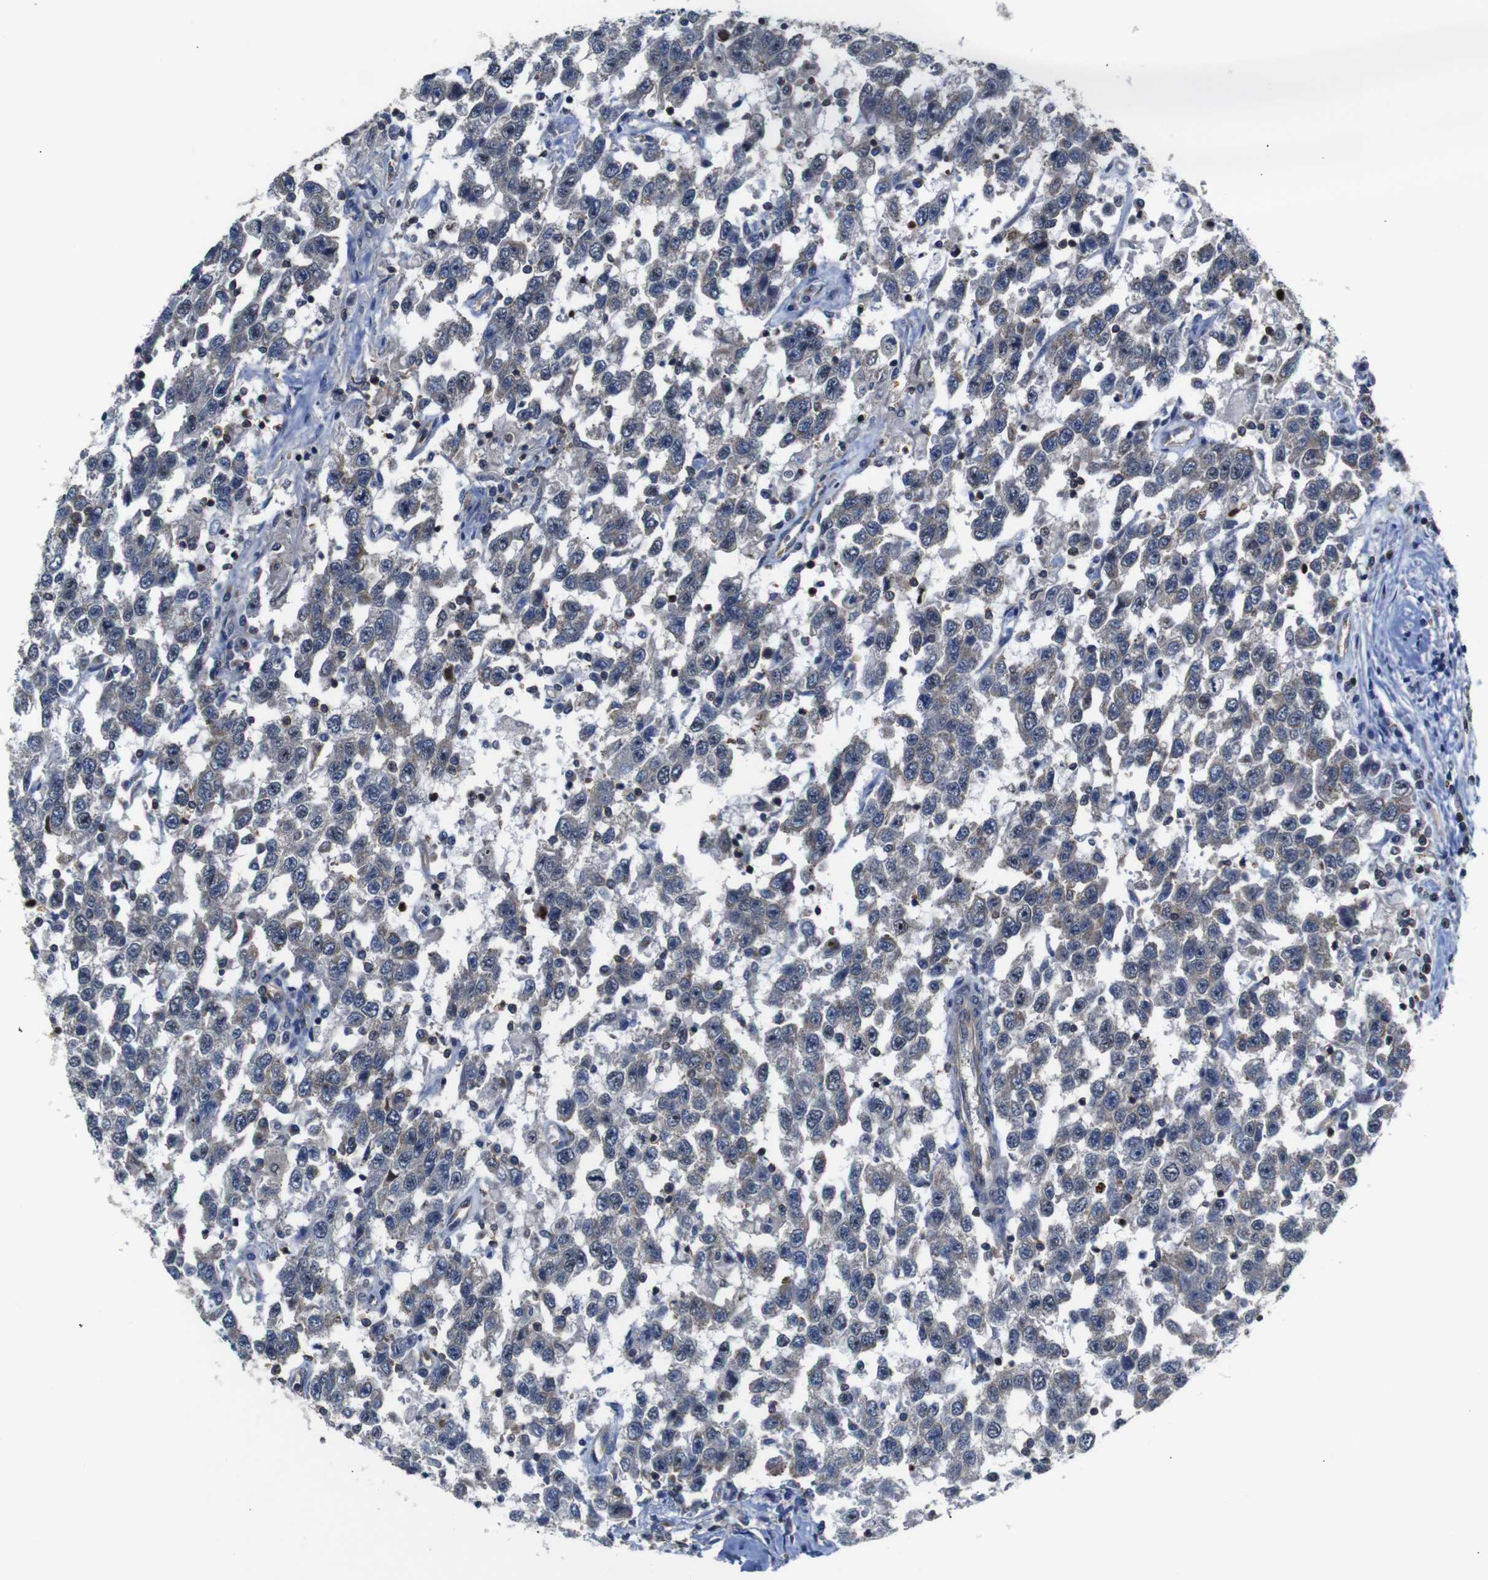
{"staining": {"intensity": "negative", "quantity": "none", "location": "none"}, "tissue": "testis cancer", "cell_type": "Tumor cells", "image_type": "cancer", "snomed": [{"axis": "morphology", "description": "Seminoma, NOS"}, {"axis": "topography", "description": "Testis"}], "caption": "Tumor cells are negative for protein expression in human seminoma (testis).", "gene": "BRWD3", "patient": {"sex": "male", "age": 41}}